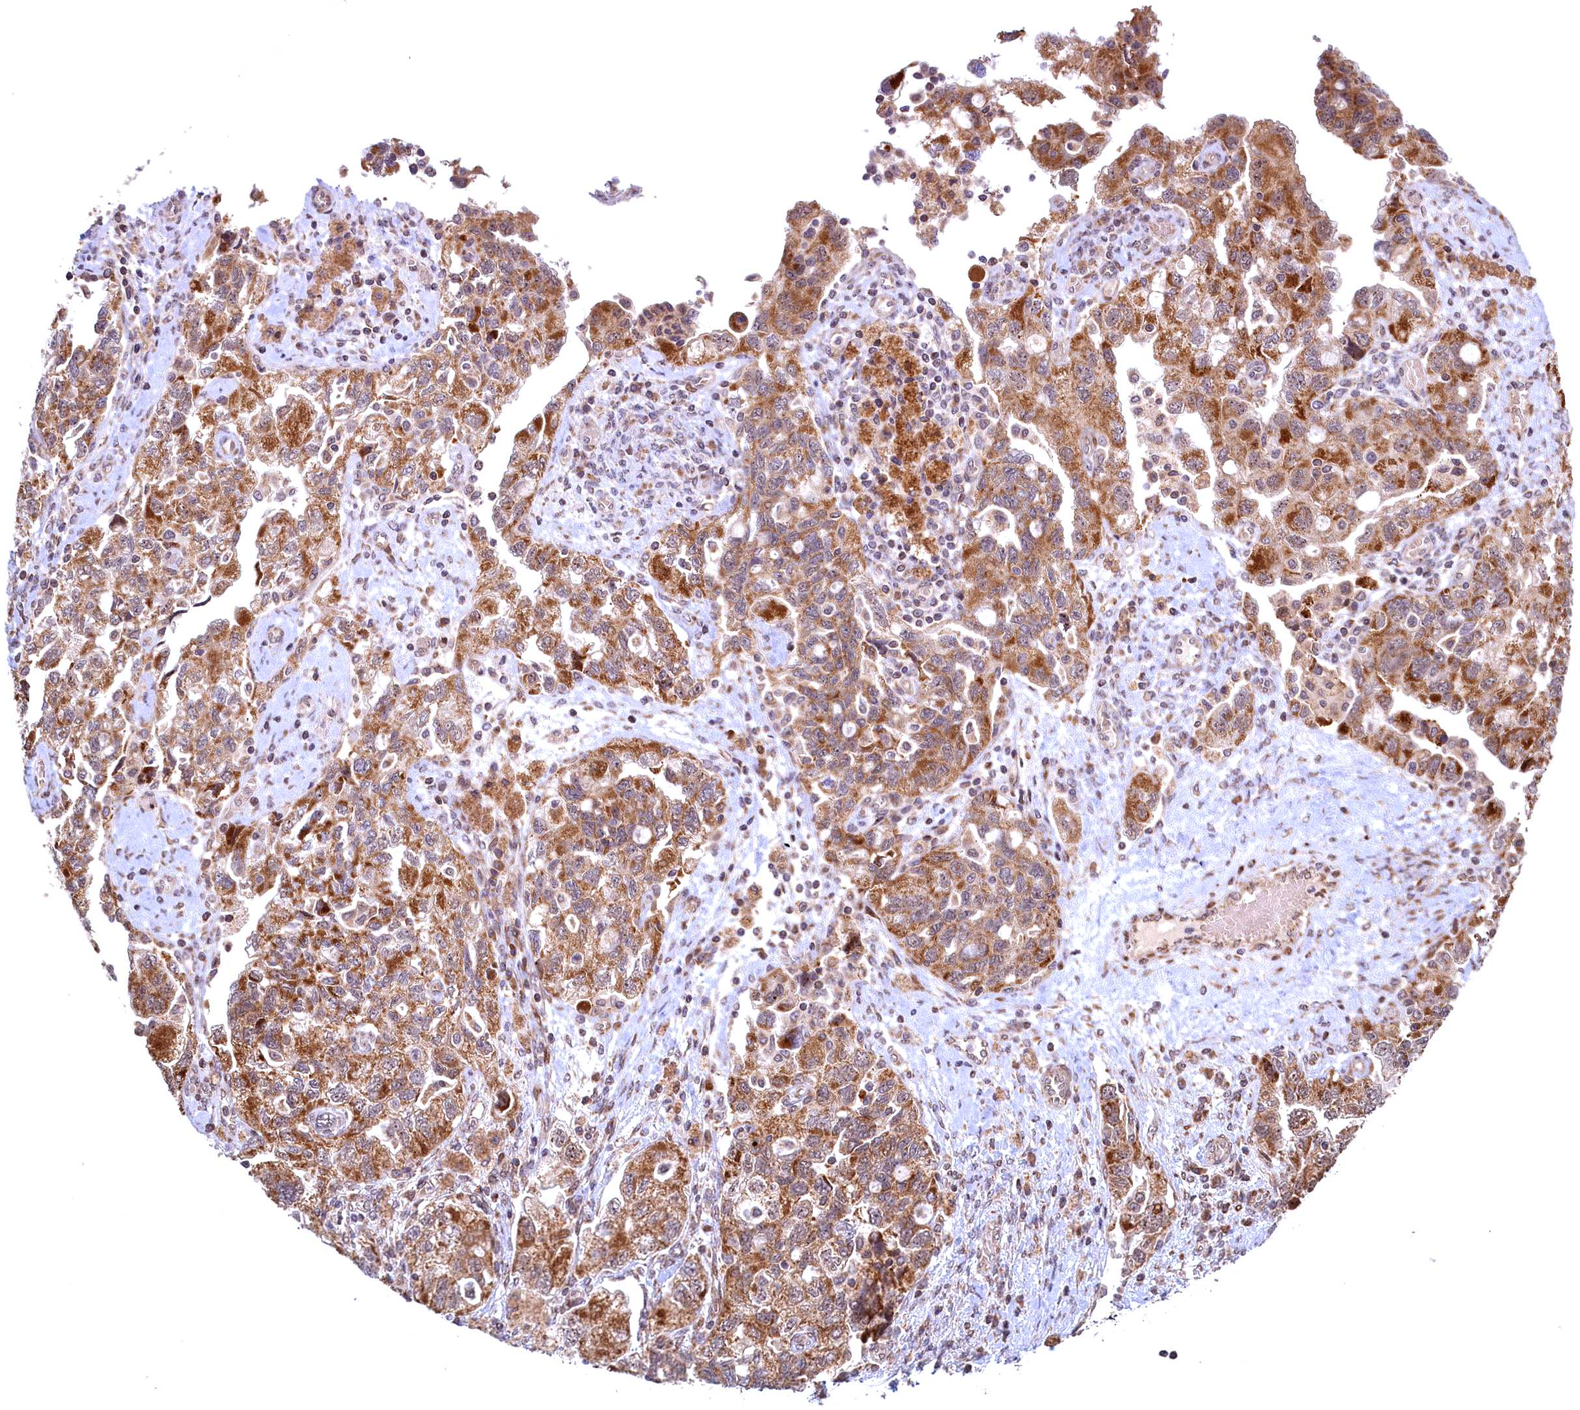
{"staining": {"intensity": "moderate", "quantity": ">75%", "location": "cytoplasmic/membranous"}, "tissue": "ovarian cancer", "cell_type": "Tumor cells", "image_type": "cancer", "snomed": [{"axis": "morphology", "description": "Carcinoma, NOS"}, {"axis": "morphology", "description": "Cystadenocarcinoma, serous, NOS"}, {"axis": "topography", "description": "Ovary"}], "caption": "A histopathology image of human ovarian cancer (carcinoma) stained for a protein shows moderate cytoplasmic/membranous brown staining in tumor cells.", "gene": "PLA2G10", "patient": {"sex": "female", "age": 69}}